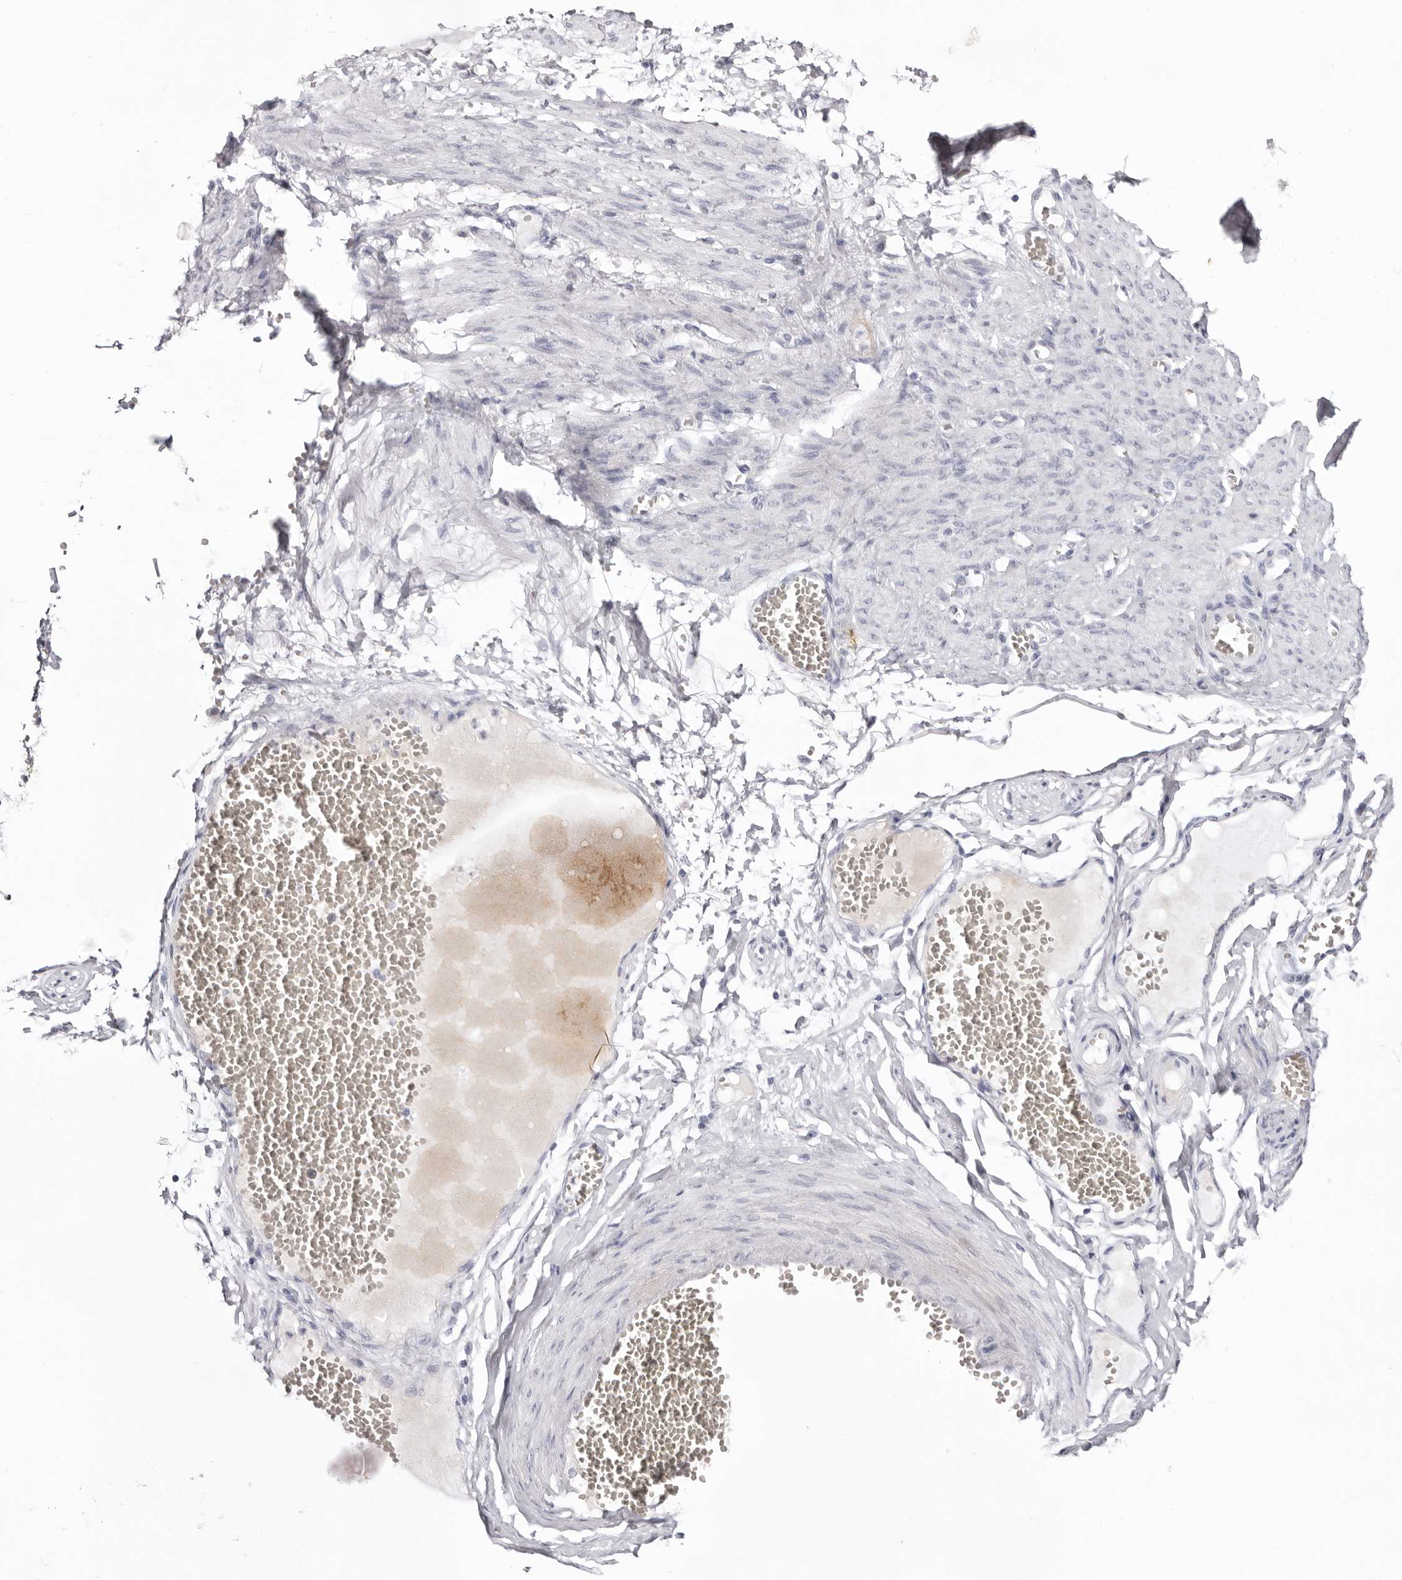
{"staining": {"intensity": "negative", "quantity": "none", "location": "none"}, "tissue": "adipose tissue", "cell_type": "Adipocytes", "image_type": "normal", "snomed": [{"axis": "morphology", "description": "Normal tissue, NOS"}, {"axis": "topography", "description": "Smooth muscle"}, {"axis": "topography", "description": "Peripheral nerve tissue"}], "caption": "The image demonstrates no staining of adipocytes in normal adipose tissue. Nuclei are stained in blue.", "gene": "LPO", "patient": {"sex": "female", "age": 39}}